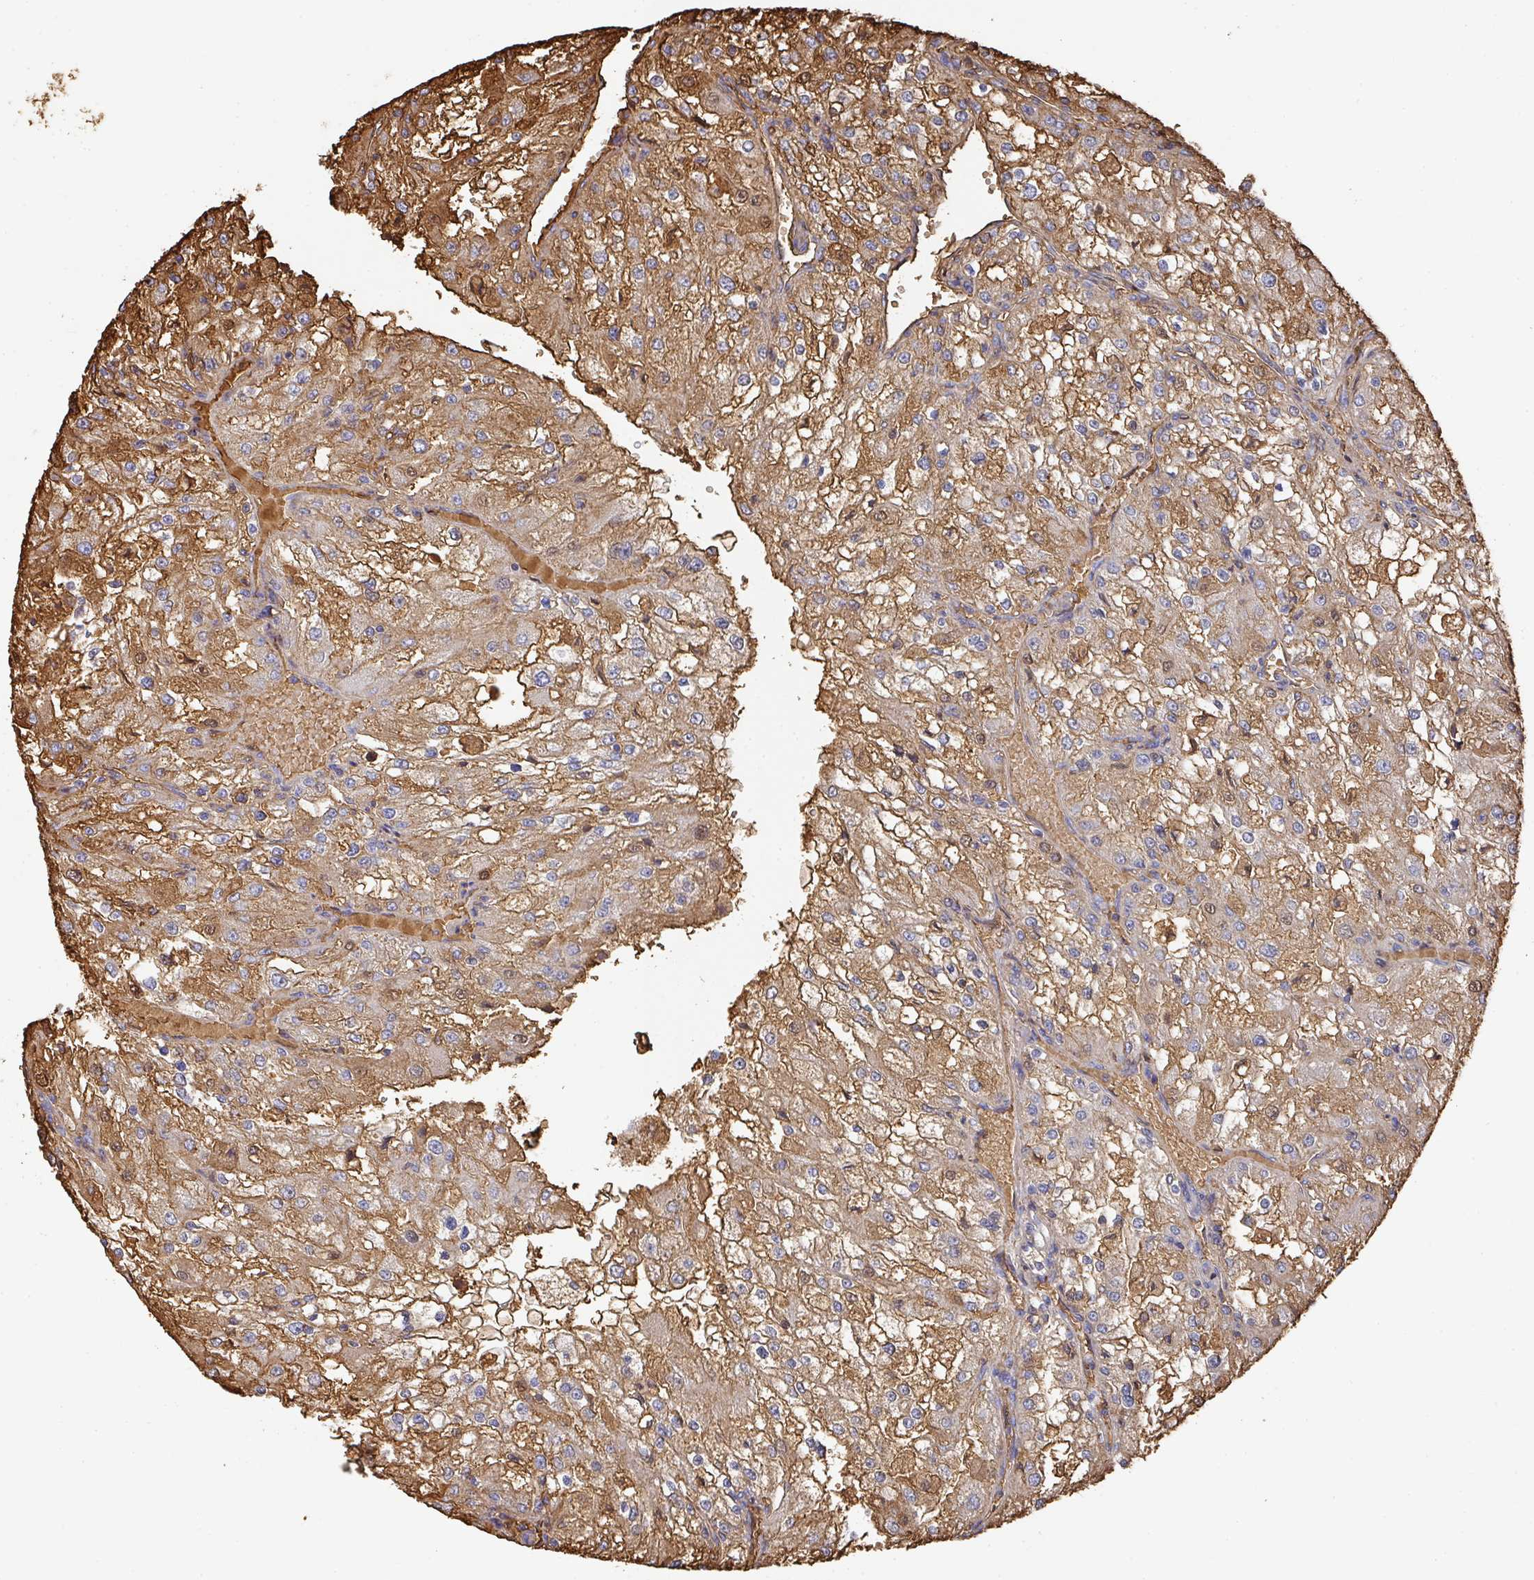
{"staining": {"intensity": "moderate", "quantity": ">75%", "location": "cytoplasmic/membranous,nuclear"}, "tissue": "renal cancer", "cell_type": "Tumor cells", "image_type": "cancer", "snomed": [{"axis": "morphology", "description": "Adenocarcinoma, NOS"}, {"axis": "topography", "description": "Kidney"}], "caption": "An immunohistochemistry histopathology image of tumor tissue is shown. Protein staining in brown labels moderate cytoplasmic/membranous and nuclear positivity in adenocarcinoma (renal) within tumor cells. (Brightfield microscopy of DAB IHC at high magnification).", "gene": "ALB", "patient": {"sex": "female", "age": 74}}